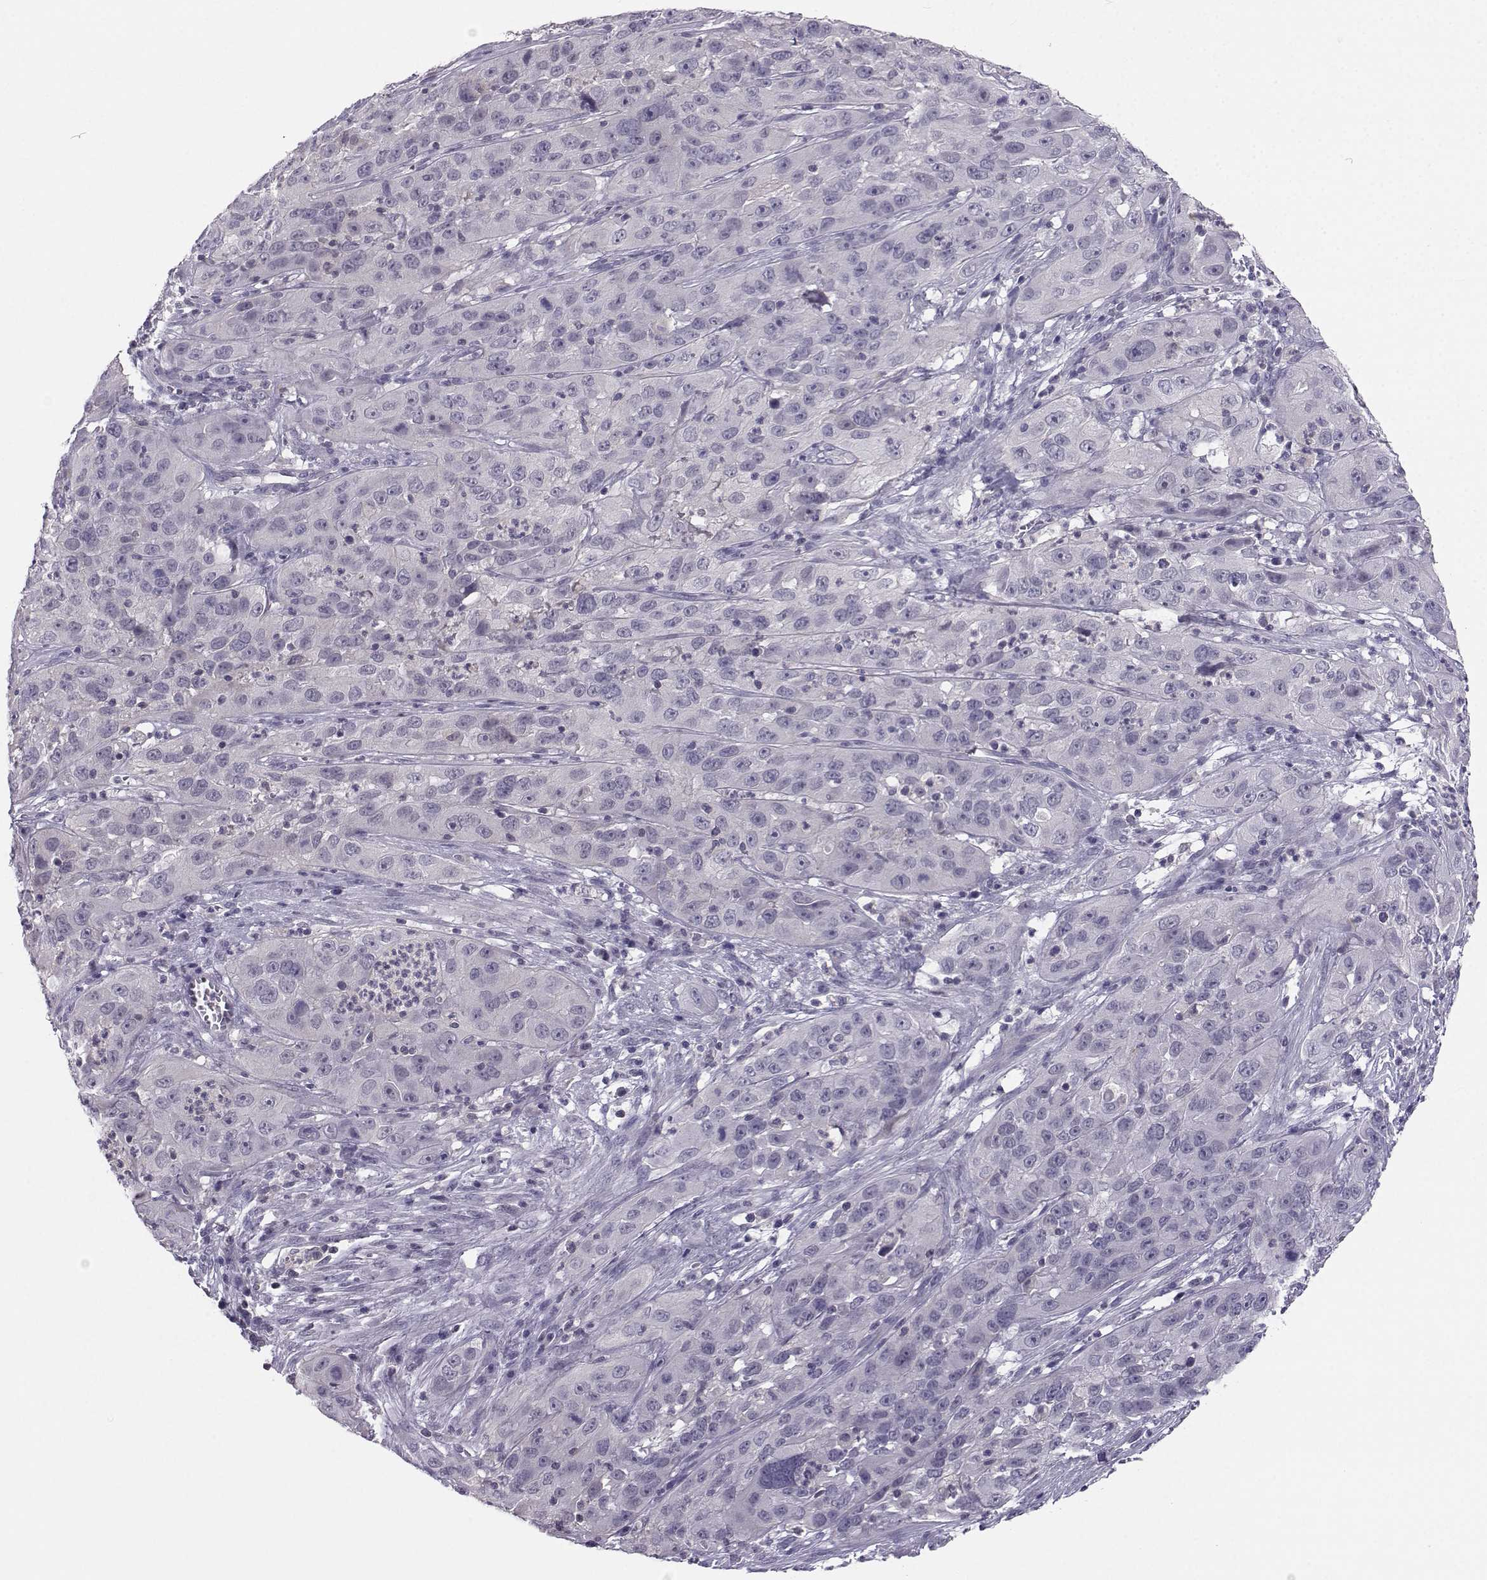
{"staining": {"intensity": "negative", "quantity": "none", "location": "none"}, "tissue": "cervical cancer", "cell_type": "Tumor cells", "image_type": "cancer", "snomed": [{"axis": "morphology", "description": "Squamous cell carcinoma, NOS"}, {"axis": "topography", "description": "Cervix"}], "caption": "Squamous cell carcinoma (cervical) stained for a protein using IHC displays no positivity tumor cells.", "gene": "MROH7", "patient": {"sex": "female", "age": 32}}